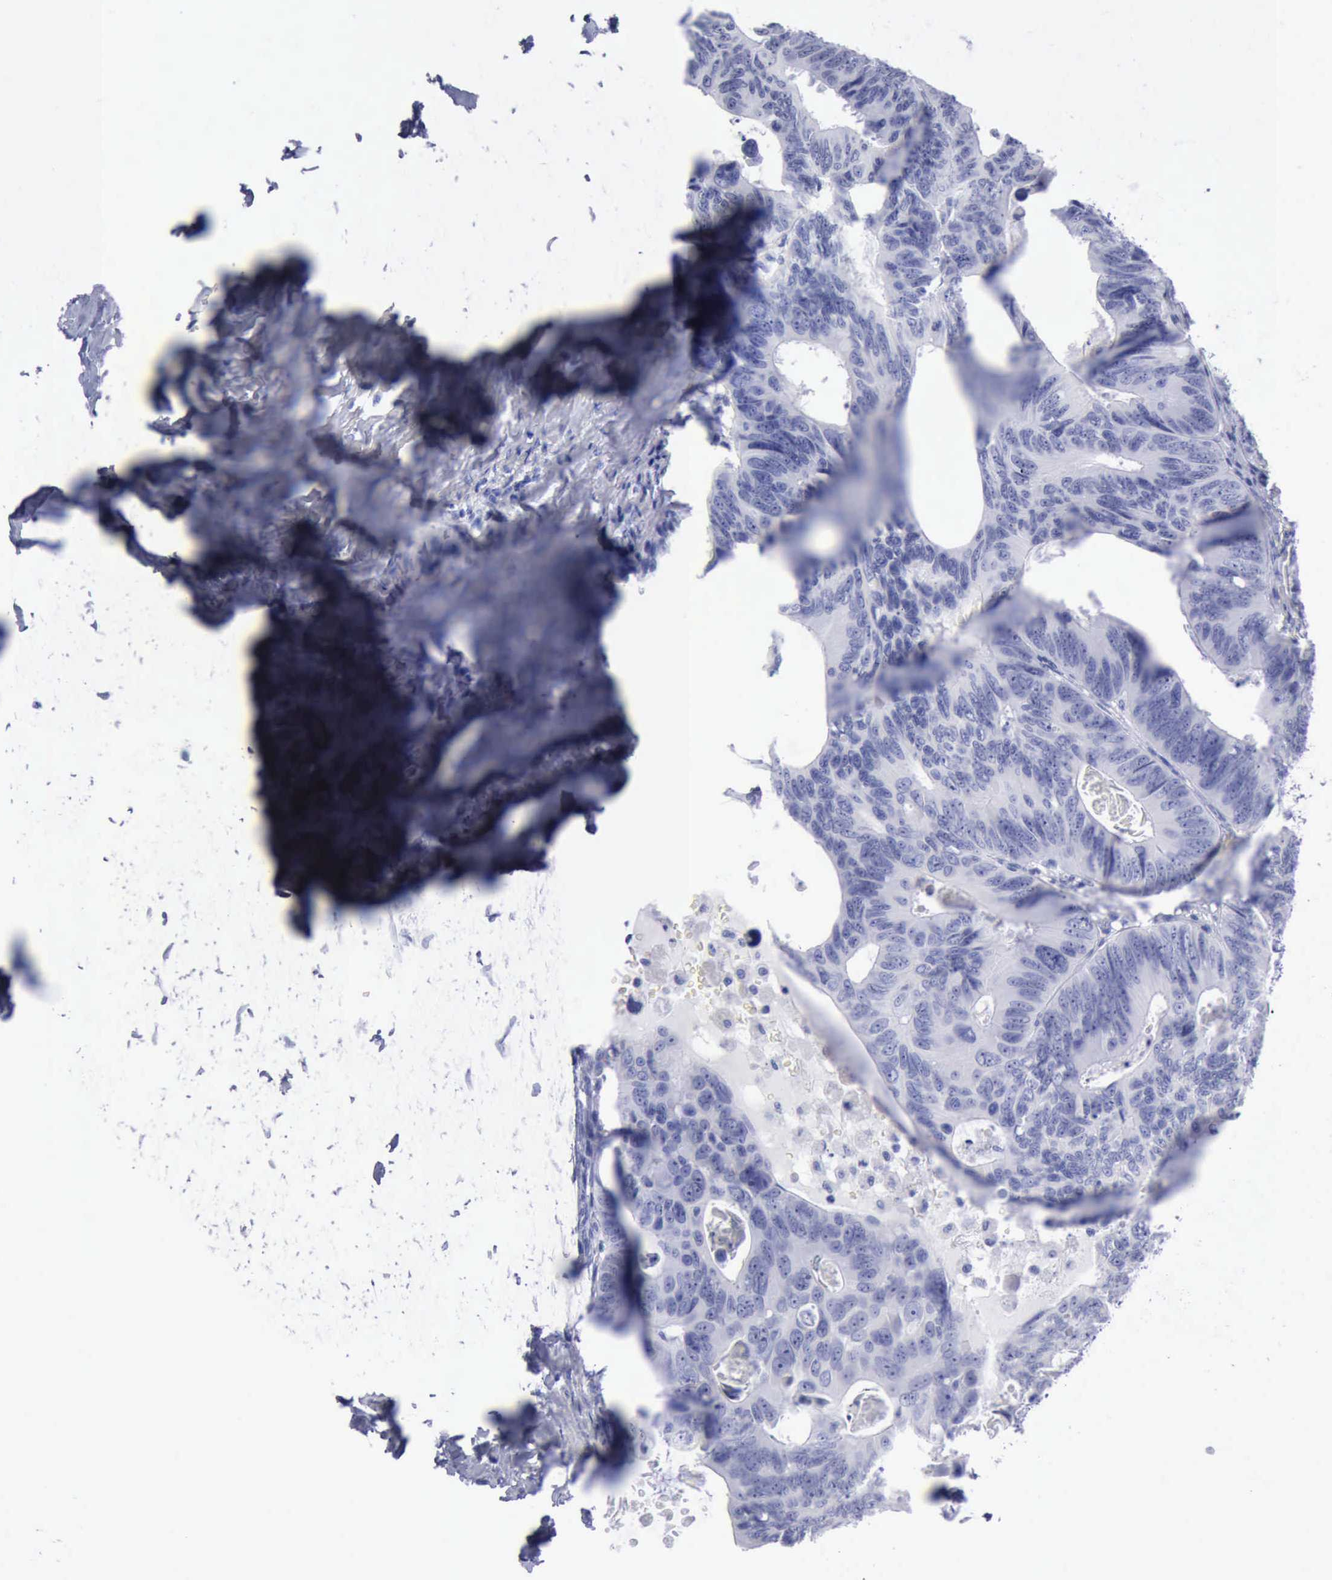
{"staining": {"intensity": "negative", "quantity": "none", "location": "none"}, "tissue": "colorectal cancer", "cell_type": "Tumor cells", "image_type": "cancer", "snomed": [{"axis": "morphology", "description": "Adenocarcinoma, NOS"}, {"axis": "topography", "description": "Colon"}], "caption": "Colorectal cancer was stained to show a protein in brown. There is no significant staining in tumor cells.", "gene": "KRT13", "patient": {"sex": "female", "age": 55}}